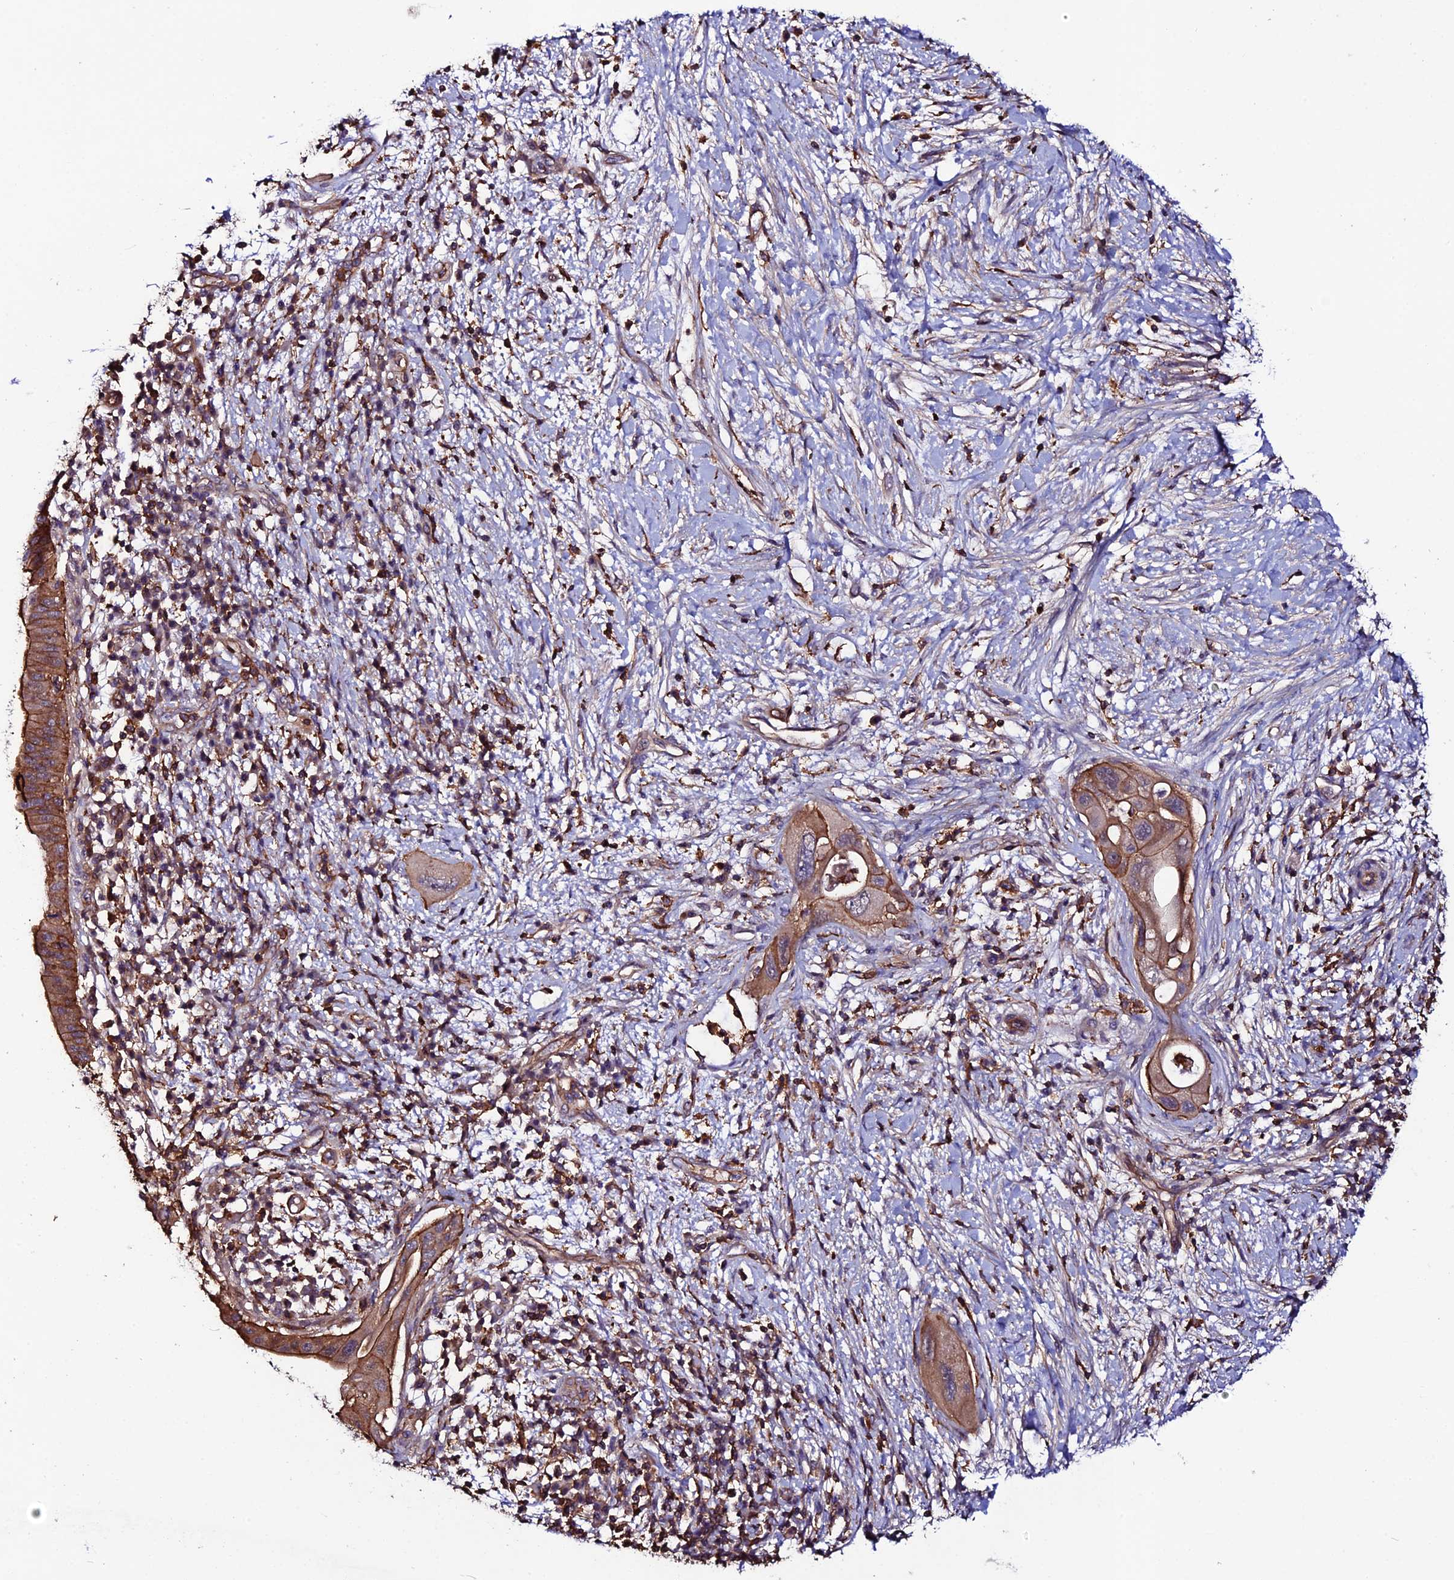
{"staining": {"intensity": "moderate", "quantity": ">75%", "location": "cytoplasmic/membranous"}, "tissue": "pancreatic cancer", "cell_type": "Tumor cells", "image_type": "cancer", "snomed": [{"axis": "morphology", "description": "Adenocarcinoma, NOS"}, {"axis": "topography", "description": "Pancreas"}], "caption": "High-power microscopy captured an immunohistochemistry (IHC) photomicrograph of adenocarcinoma (pancreatic), revealing moderate cytoplasmic/membranous expression in about >75% of tumor cells.", "gene": "USP17L15", "patient": {"sex": "male", "age": 68}}